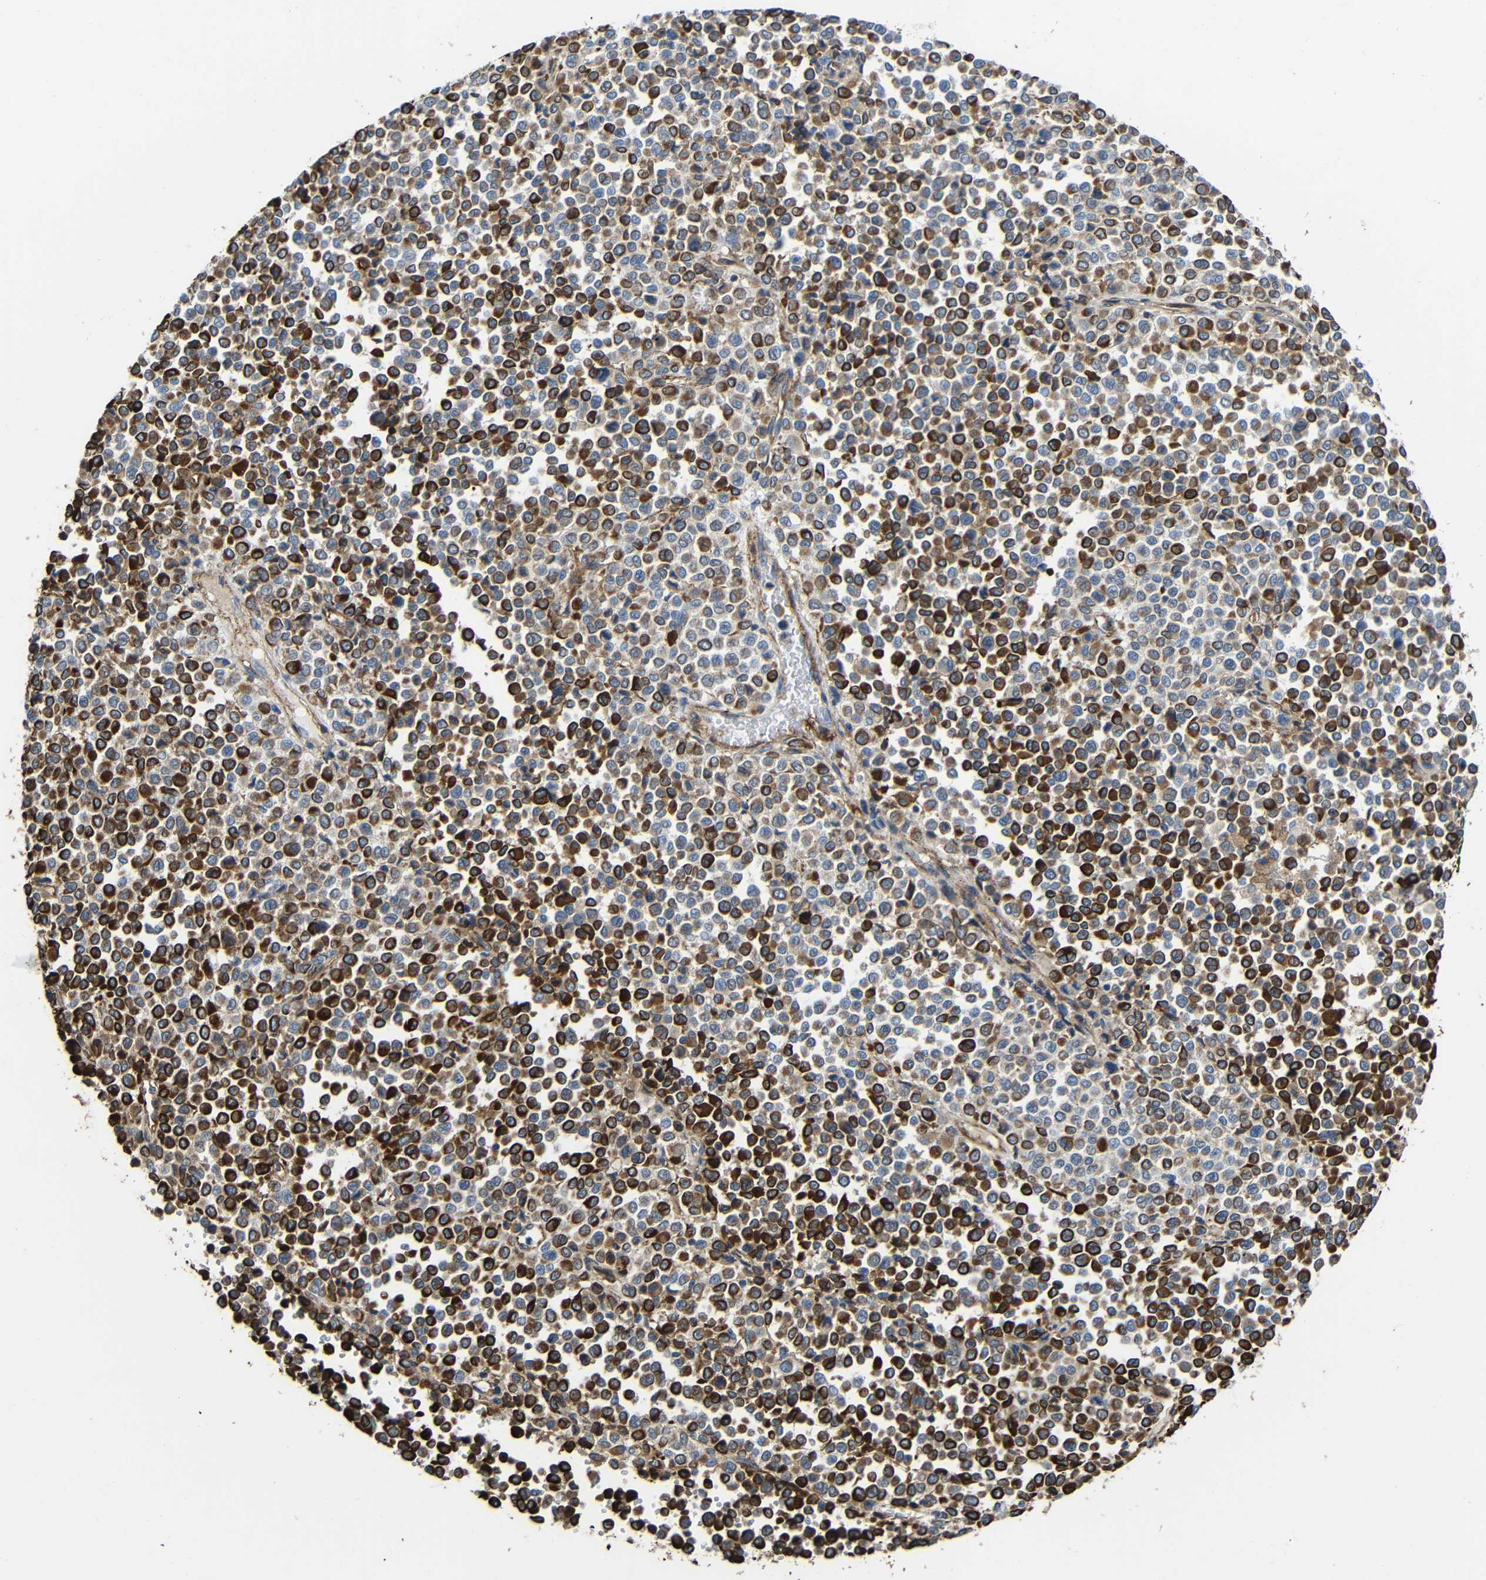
{"staining": {"intensity": "moderate", "quantity": ">75%", "location": "cytoplasmic/membranous"}, "tissue": "melanoma", "cell_type": "Tumor cells", "image_type": "cancer", "snomed": [{"axis": "morphology", "description": "Malignant melanoma, Metastatic site"}, {"axis": "topography", "description": "Pancreas"}], "caption": "Melanoma stained for a protein (brown) reveals moderate cytoplasmic/membranous positive positivity in about >75% of tumor cells.", "gene": "IGSF10", "patient": {"sex": "female", "age": 30}}